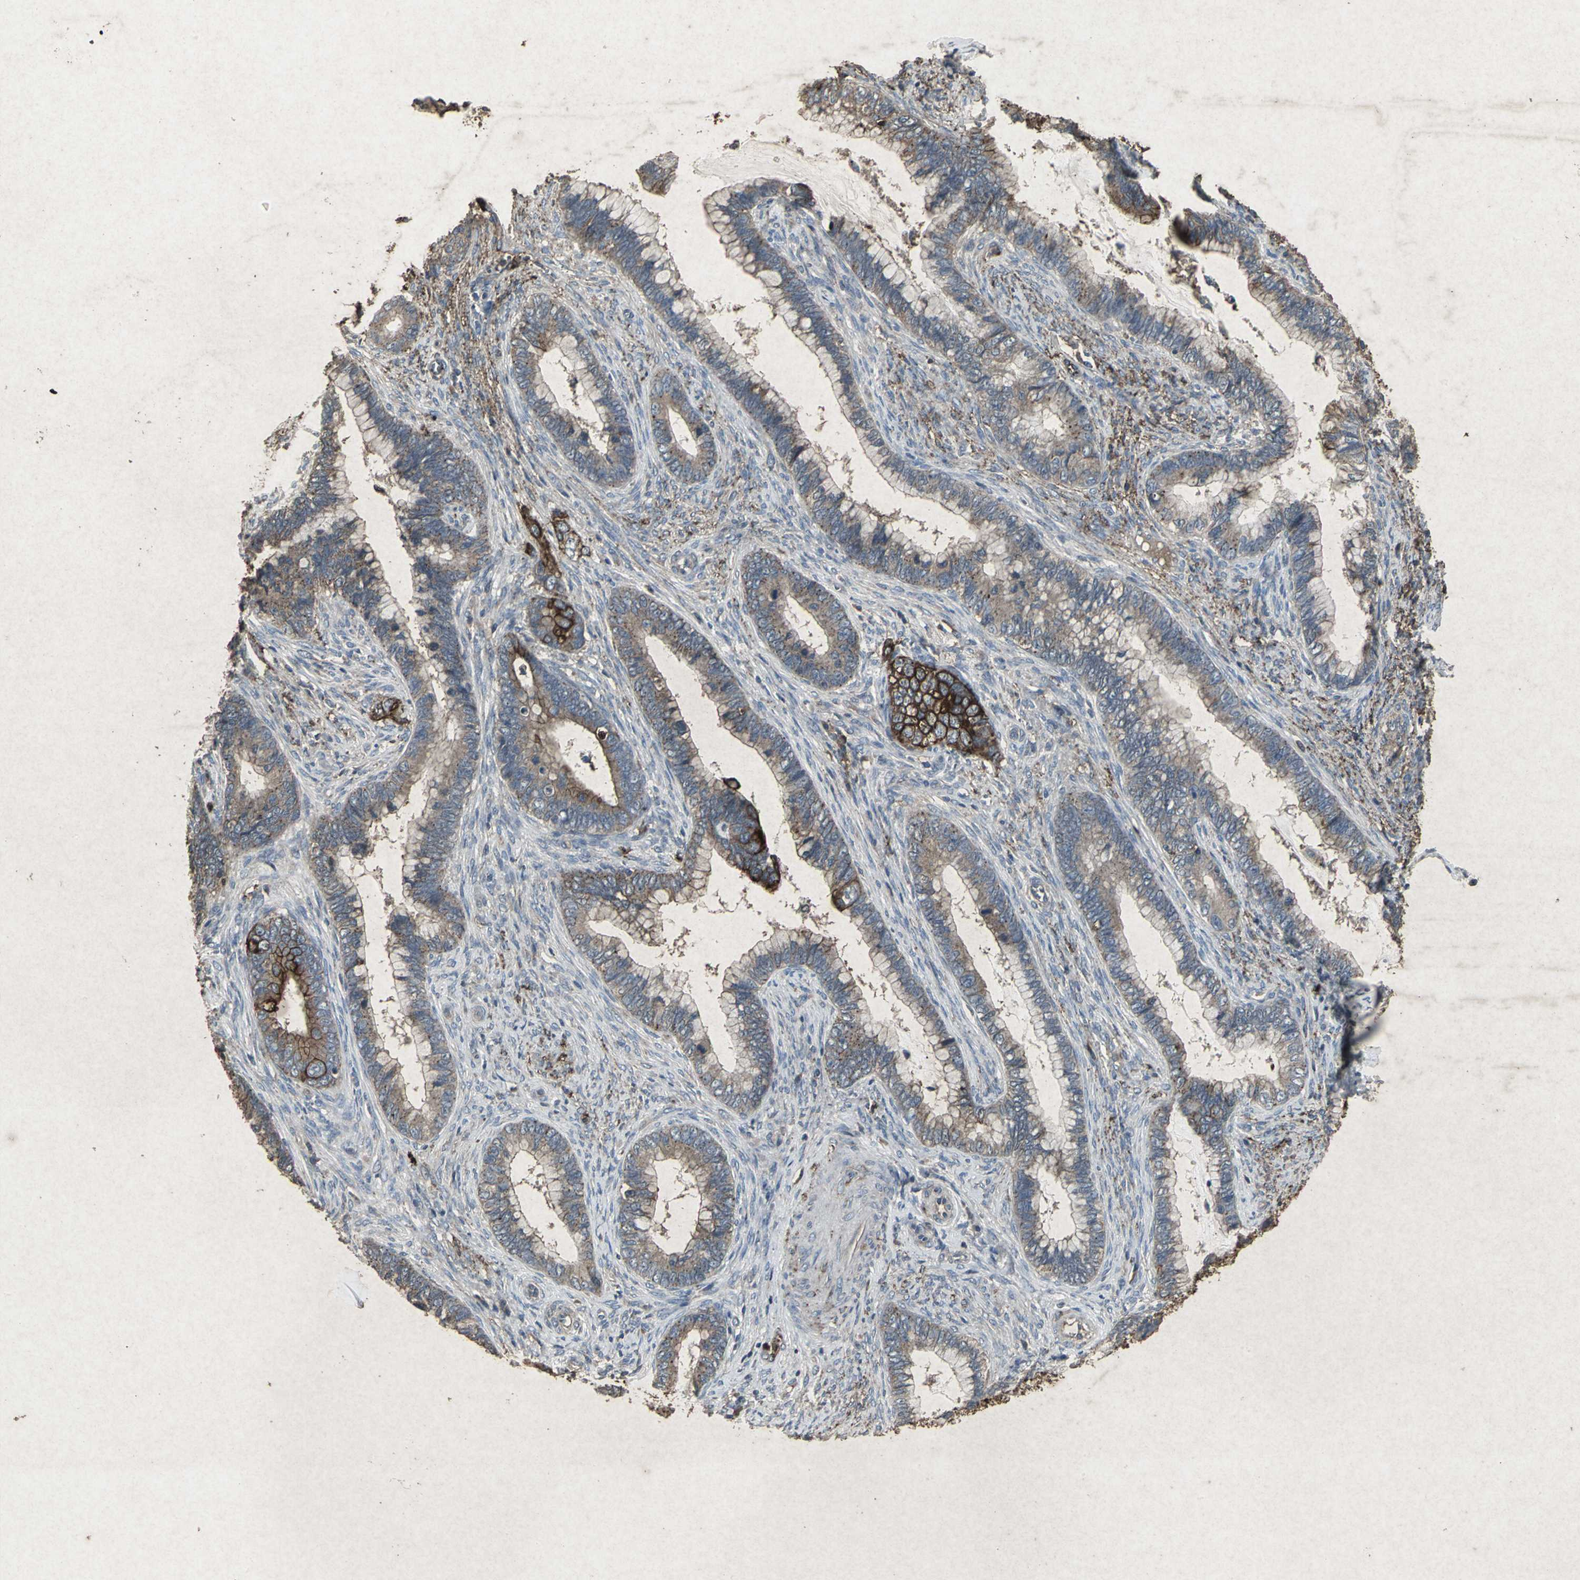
{"staining": {"intensity": "strong", "quantity": "25%-75%", "location": "cytoplasmic/membranous"}, "tissue": "cervical cancer", "cell_type": "Tumor cells", "image_type": "cancer", "snomed": [{"axis": "morphology", "description": "Adenocarcinoma, NOS"}, {"axis": "topography", "description": "Cervix"}], "caption": "Approximately 25%-75% of tumor cells in cervical cancer (adenocarcinoma) display strong cytoplasmic/membranous protein staining as visualized by brown immunohistochemical staining.", "gene": "CCR9", "patient": {"sex": "female", "age": 44}}